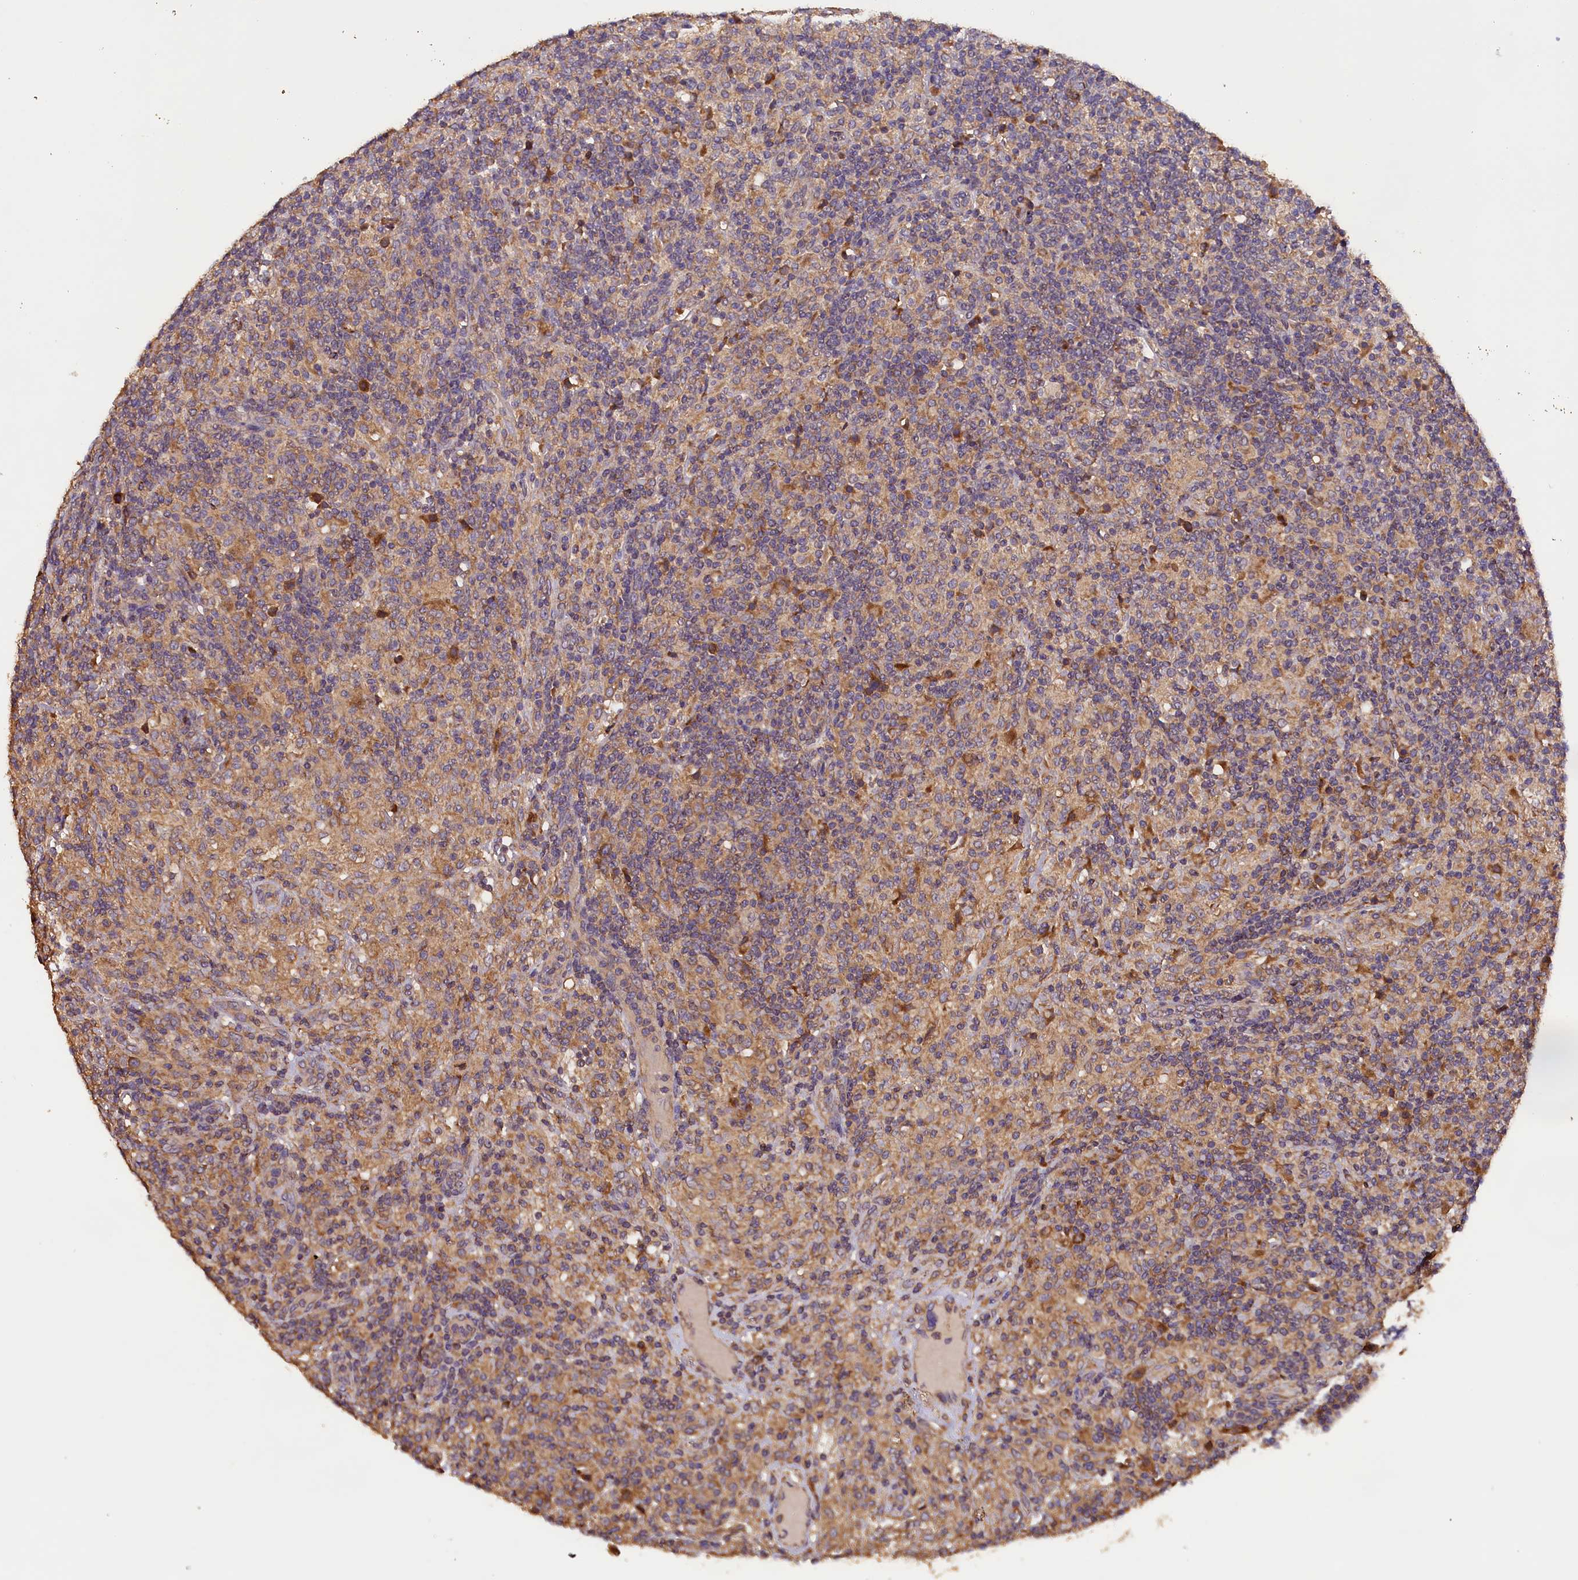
{"staining": {"intensity": "moderate", "quantity": "25%-75%", "location": "cytoplasmic/membranous"}, "tissue": "lymphoma", "cell_type": "Tumor cells", "image_type": "cancer", "snomed": [{"axis": "morphology", "description": "Hodgkin's disease, NOS"}, {"axis": "topography", "description": "Lymph node"}], "caption": "The histopathology image reveals a brown stain indicating the presence of a protein in the cytoplasmic/membranous of tumor cells in Hodgkin's disease. (brown staining indicates protein expression, while blue staining denotes nuclei).", "gene": "ENKD1", "patient": {"sex": "male", "age": 70}}